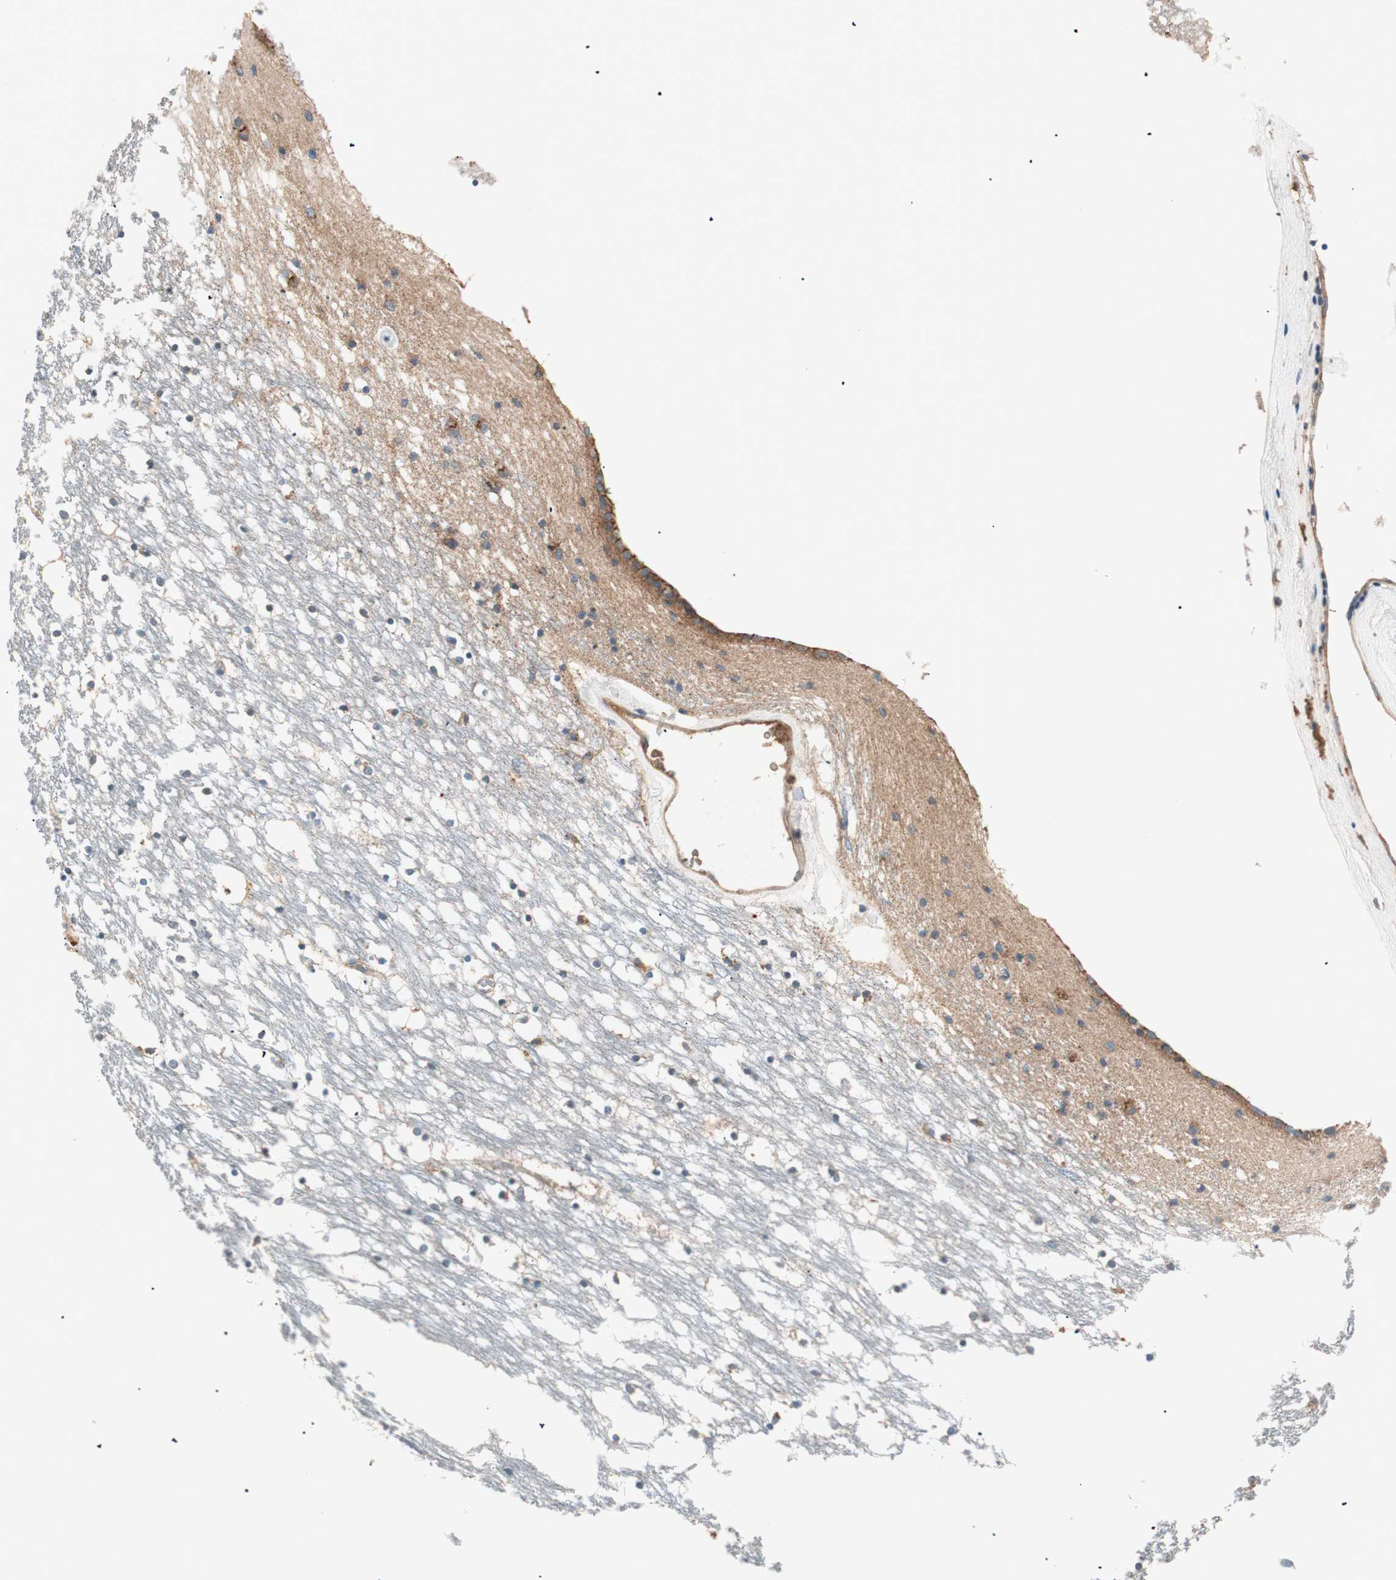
{"staining": {"intensity": "moderate", "quantity": "25%-75%", "location": "cytoplasmic/membranous"}, "tissue": "caudate", "cell_type": "Glial cells", "image_type": "normal", "snomed": [{"axis": "morphology", "description": "Normal tissue, NOS"}, {"axis": "topography", "description": "Lateral ventricle wall"}], "caption": "Immunohistochemical staining of benign human caudate reveals medium levels of moderate cytoplasmic/membranous staining in about 25%-75% of glial cells. (Brightfield microscopy of DAB IHC at high magnification).", "gene": "HPN", "patient": {"sex": "male", "age": 45}}